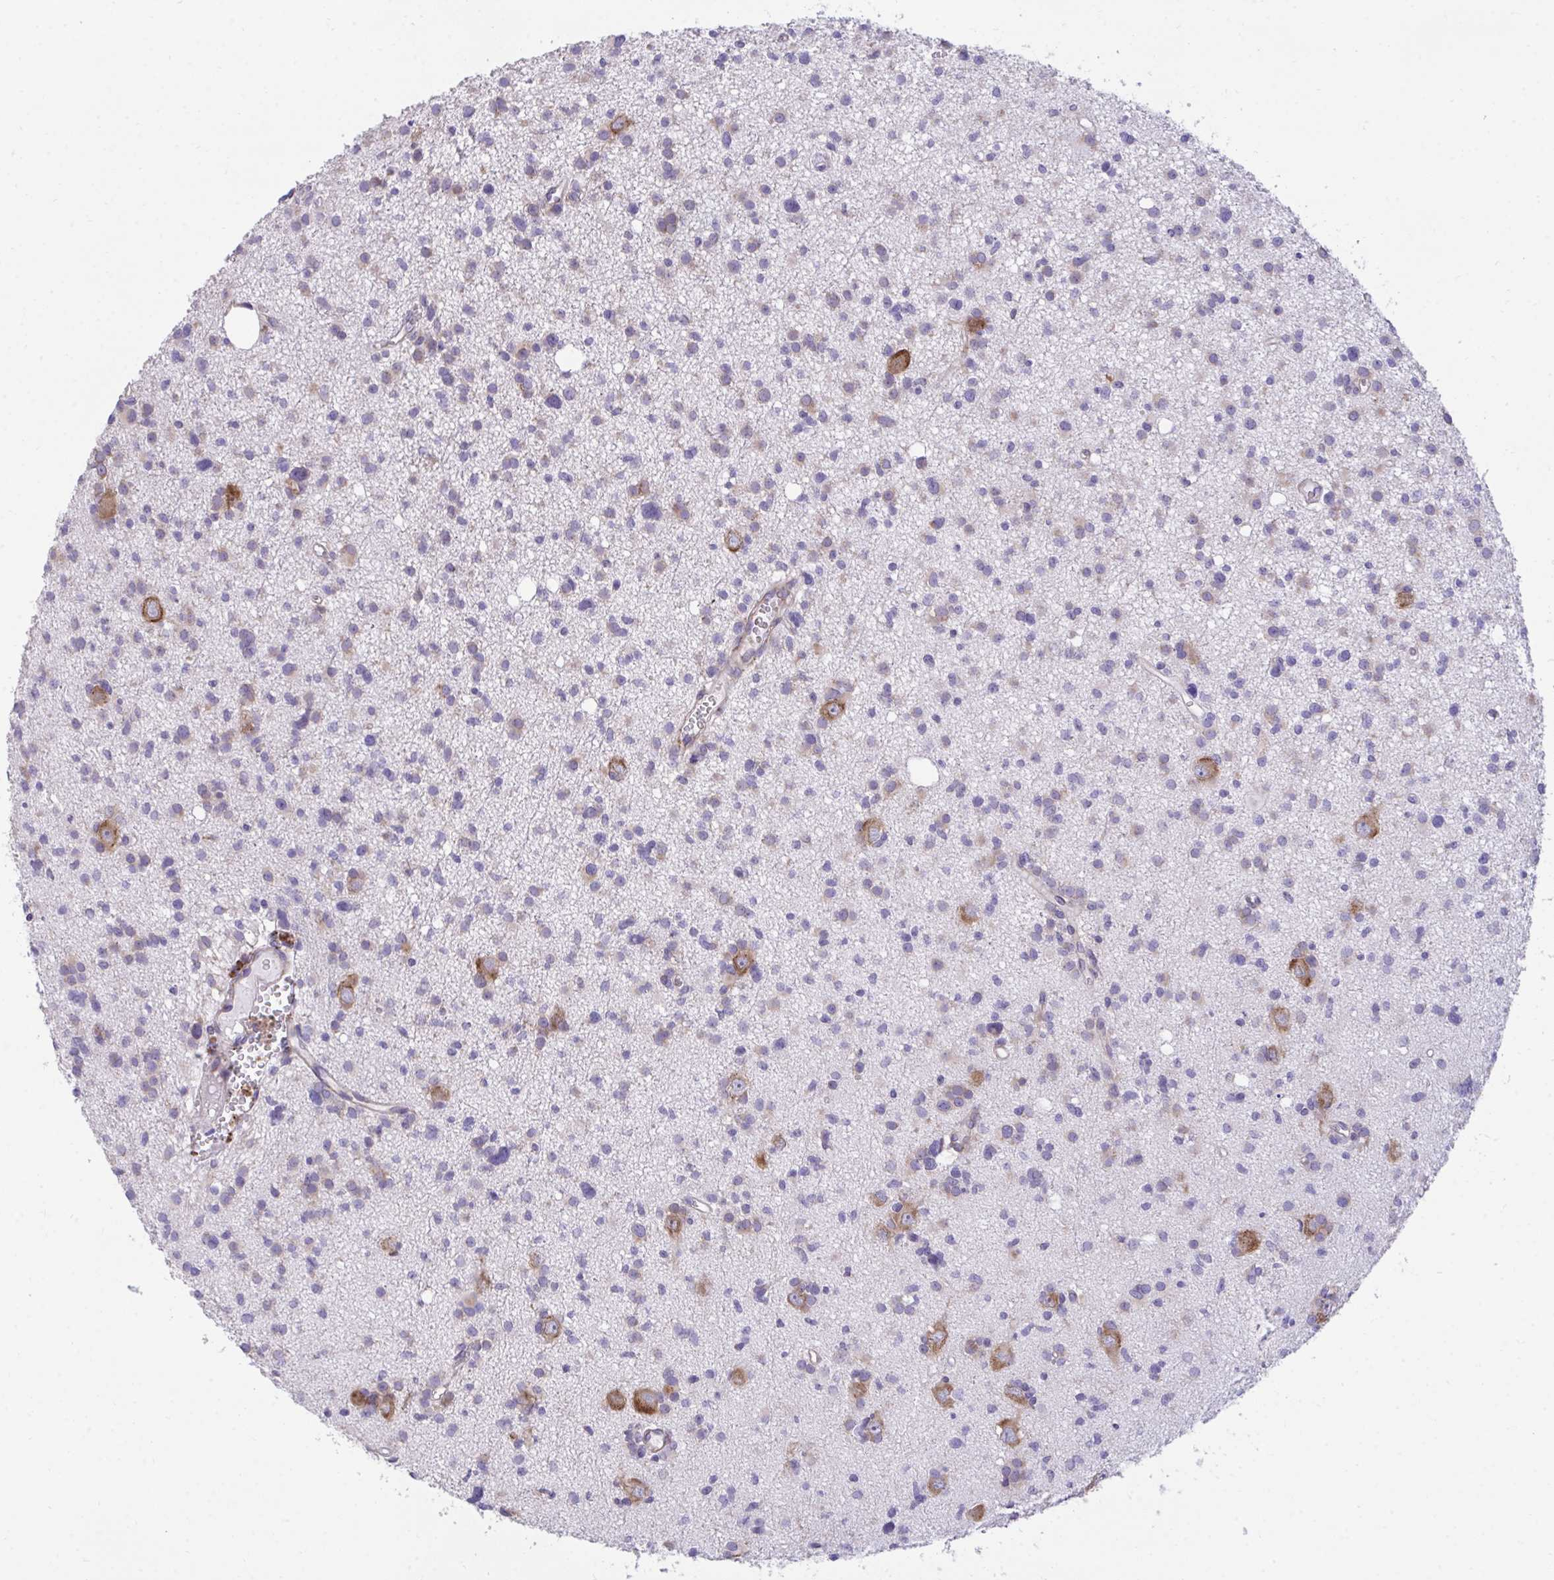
{"staining": {"intensity": "weak", "quantity": "25%-75%", "location": "cytoplasmic/membranous"}, "tissue": "glioma", "cell_type": "Tumor cells", "image_type": "cancer", "snomed": [{"axis": "morphology", "description": "Glioma, malignant, High grade"}, {"axis": "topography", "description": "Brain"}], "caption": "Immunohistochemical staining of glioma reveals low levels of weak cytoplasmic/membranous protein expression in approximately 25%-75% of tumor cells. Using DAB (3,3'-diaminobenzidine) (brown) and hematoxylin (blue) stains, captured at high magnification using brightfield microscopy.", "gene": "RPS15", "patient": {"sex": "male", "age": 23}}